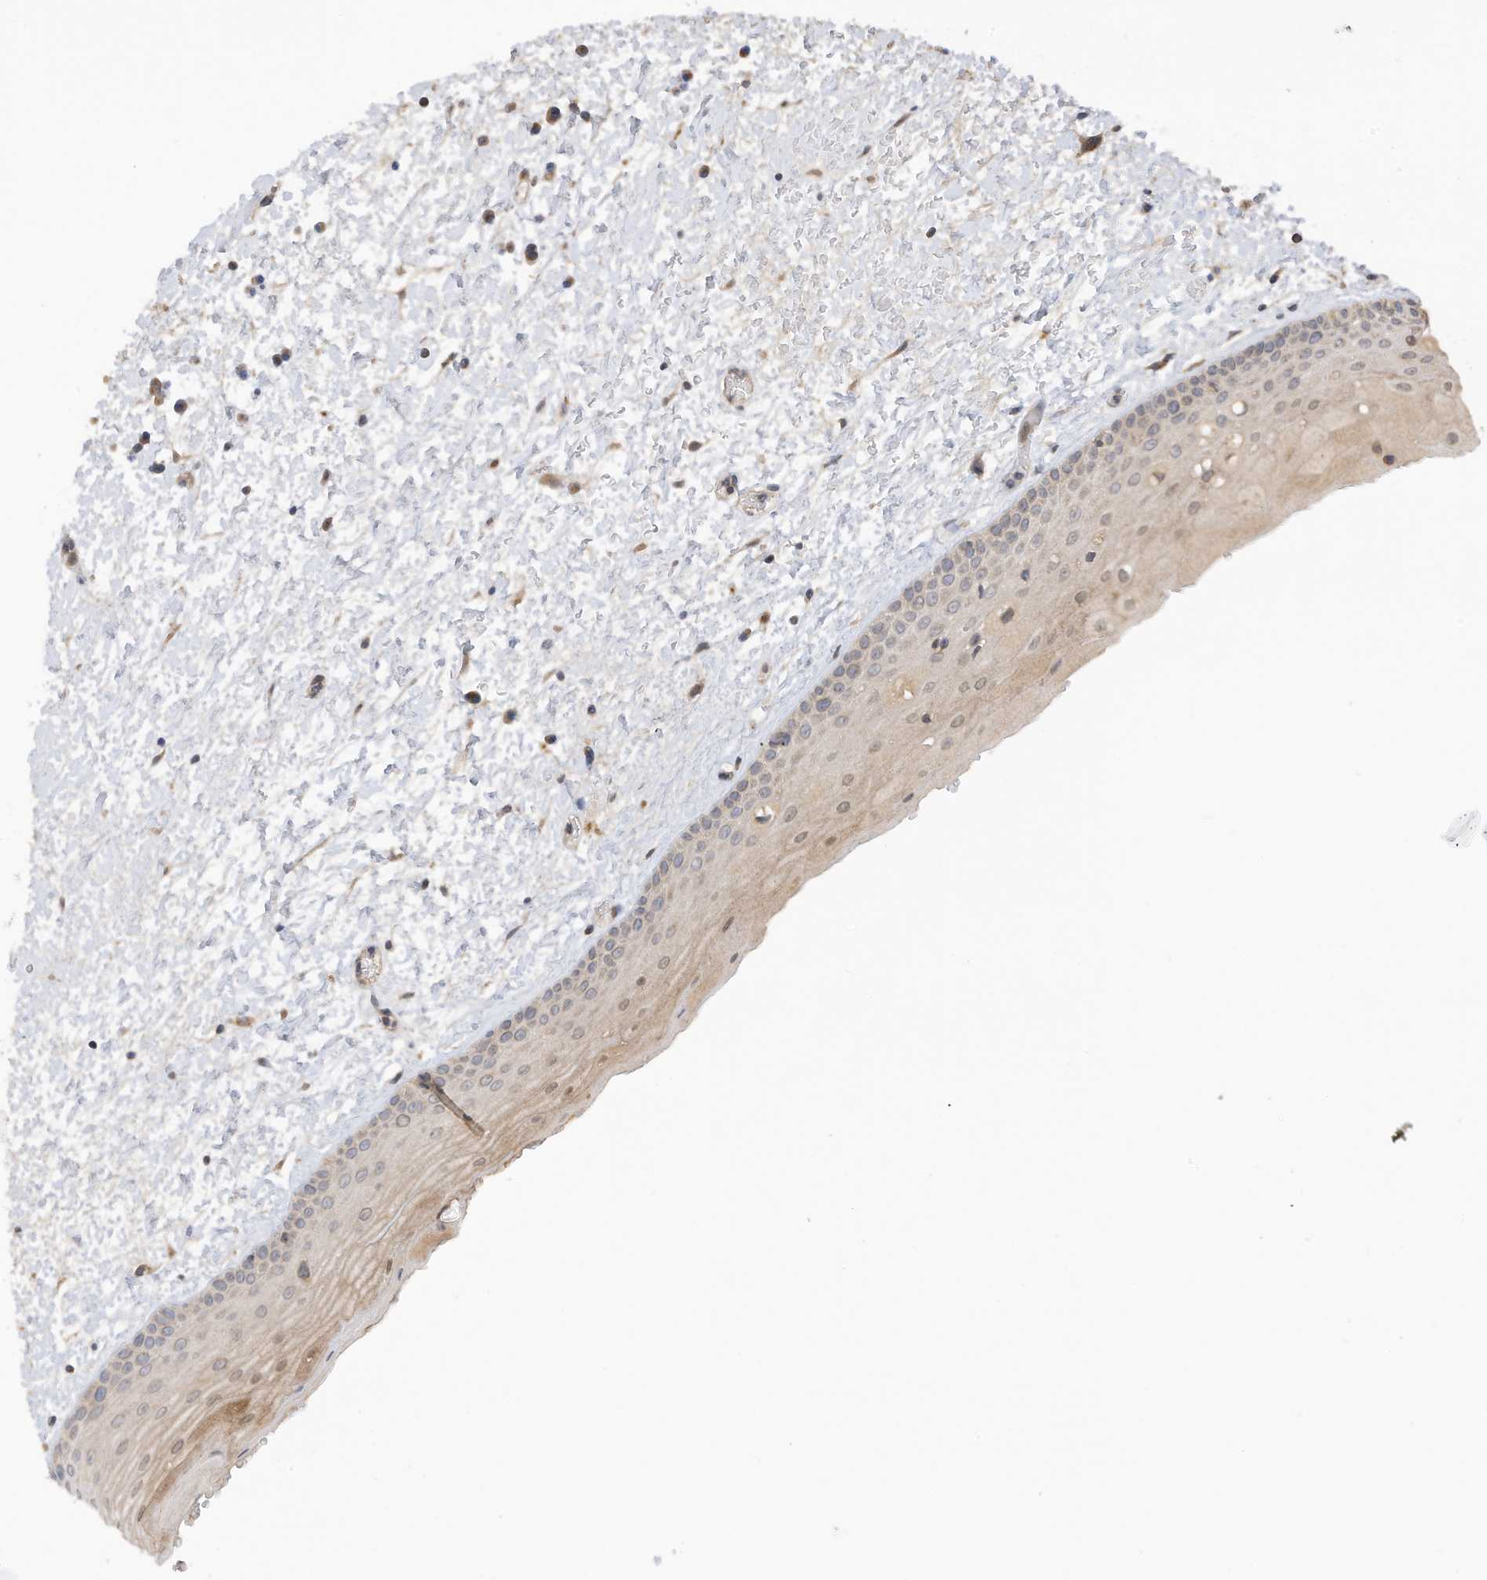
{"staining": {"intensity": "moderate", "quantity": "<25%", "location": "cytoplasmic/membranous,nuclear"}, "tissue": "oral mucosa", "cell_type": "Squamous epithelial cells", "image_type": "normal", "snomed": [{"axis": "morphology", "description": "Normal tissue, NOS"}, {"axis": "topography", "description": "Oral tissue"}], "caption": "A photomicrograph of oral mucosa stained for a protein exhibits moderate cytoplasmic/membranous,nuclear brown staining in squamous epithelial cells. The staining was performed using DAB (3,3'-diaminobenzidine), with brown indicating positive protein expression. Nuclei are stained blue with hematoxylin.", "gene": "REC8", "patient": {"sex": "female", "age": 76}}